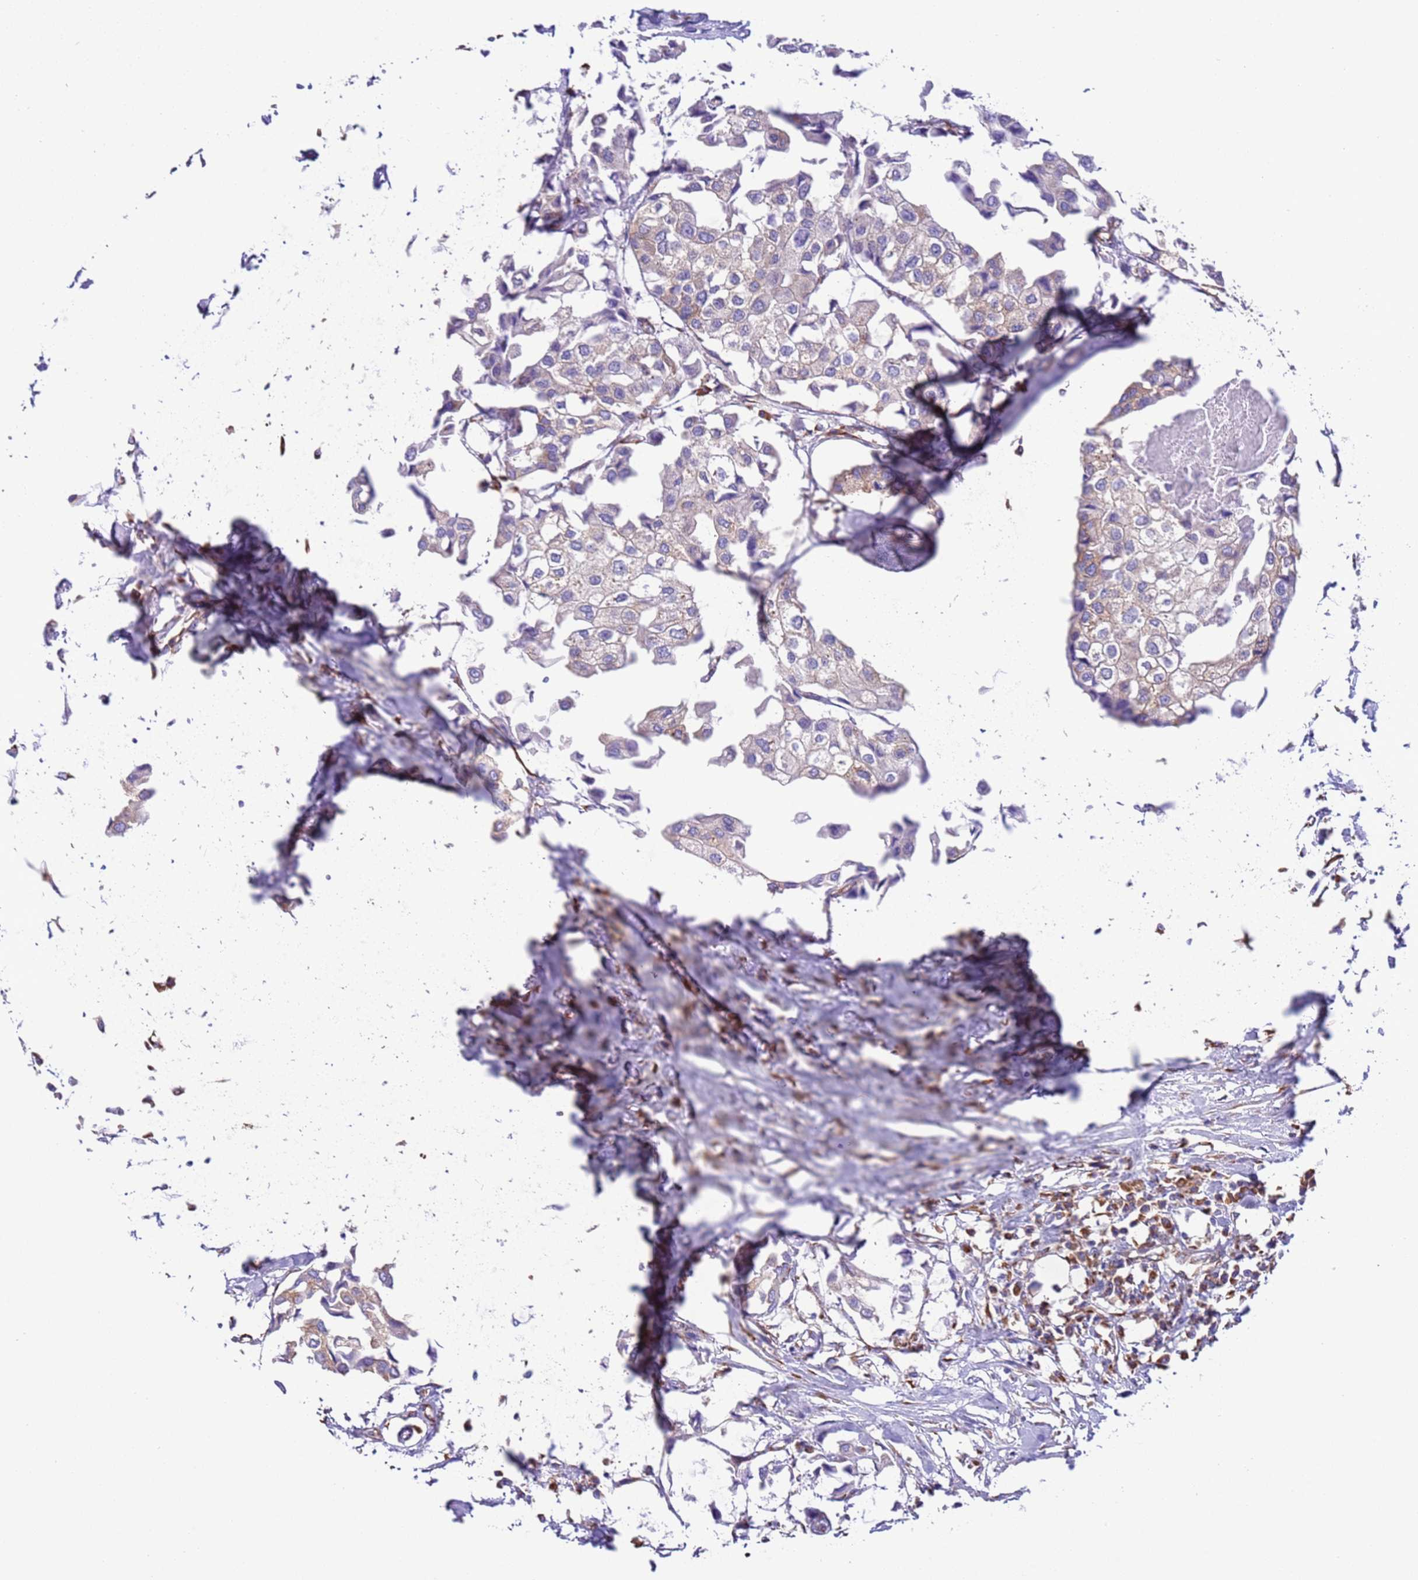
{"staining": {"intensity": "negative", "quantity": "none", "location": "none"}, "tissue": "urothelial cancer", "cell_type": "Tumor cells", "image_type": "cancer", "snomed": [{"axis": "morphology", "description": "Urothelial carcinoma, High grade"}, {"axis": "topography", "description": "Urinary bladder"}], "caption": "Image shows no significant protein staining in tumor cells of high-grade urothelial carcinoma. The staining was performed using DAB (3,3'-diaminobenzidine) to visualize the protein expression in brown, while the nuclei were stained in blue with hematoxylin (Magnification: 20x).", "gene": "VARS1", "patient": {"sex": "male", "age": 64}}